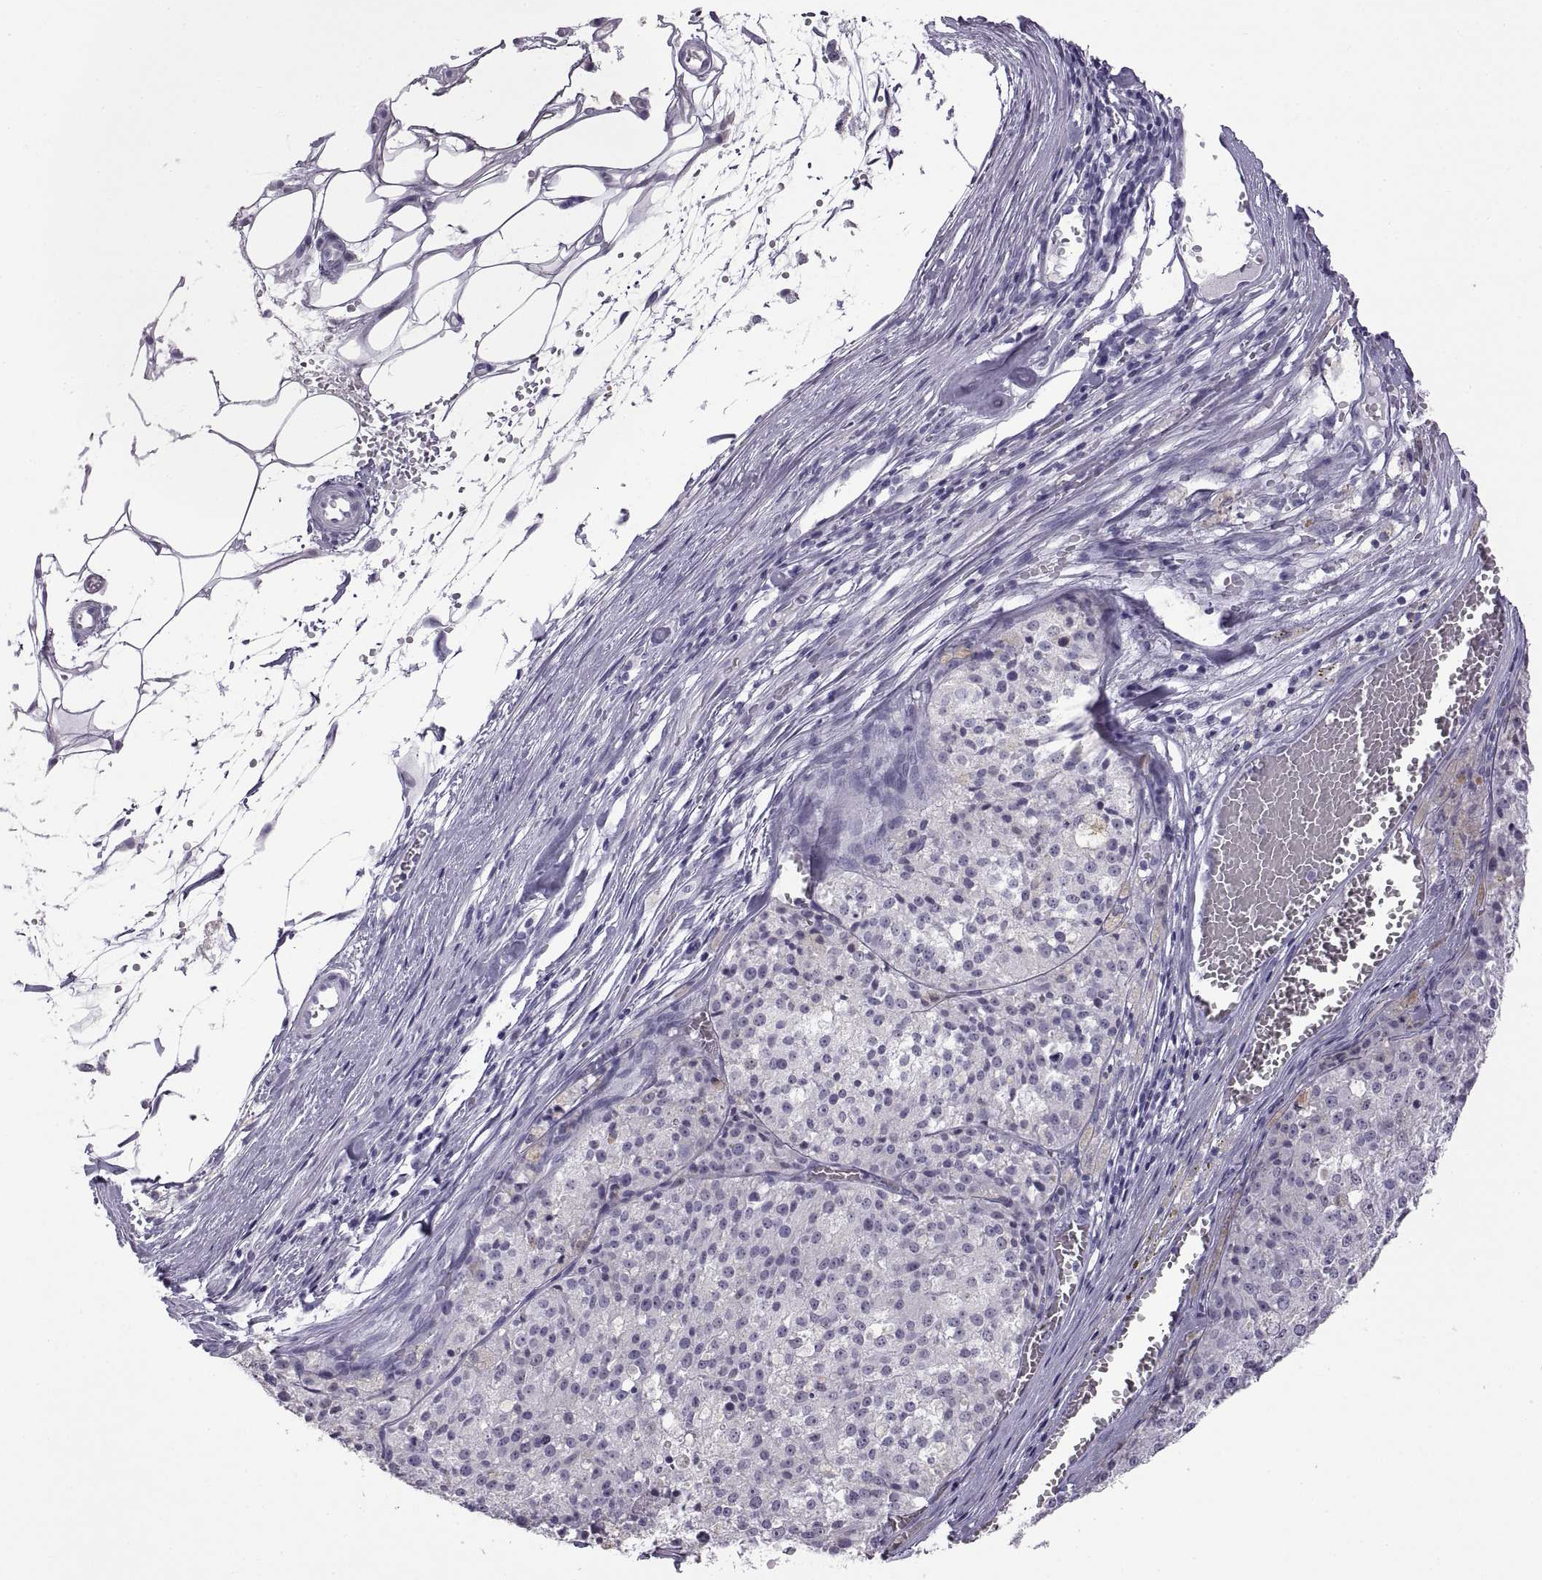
{"staining": {"intensity": "negative", "quantity": "none", "location": "none"}, "tissue": "melanoma", "cell_type": "Tumor cells", "image_type": "cancer", "snomed": [{"axis": "morphology", "description": "Malignant melanoma, Metastatic site"}, {"axis": "topography", "description": "Lymph node"}], "caption": "The IHC image has no significant staining in tumor cells of melanoma tissue.", "gene": "RDM1", "patient": {"sex": "female", "age": 64}}